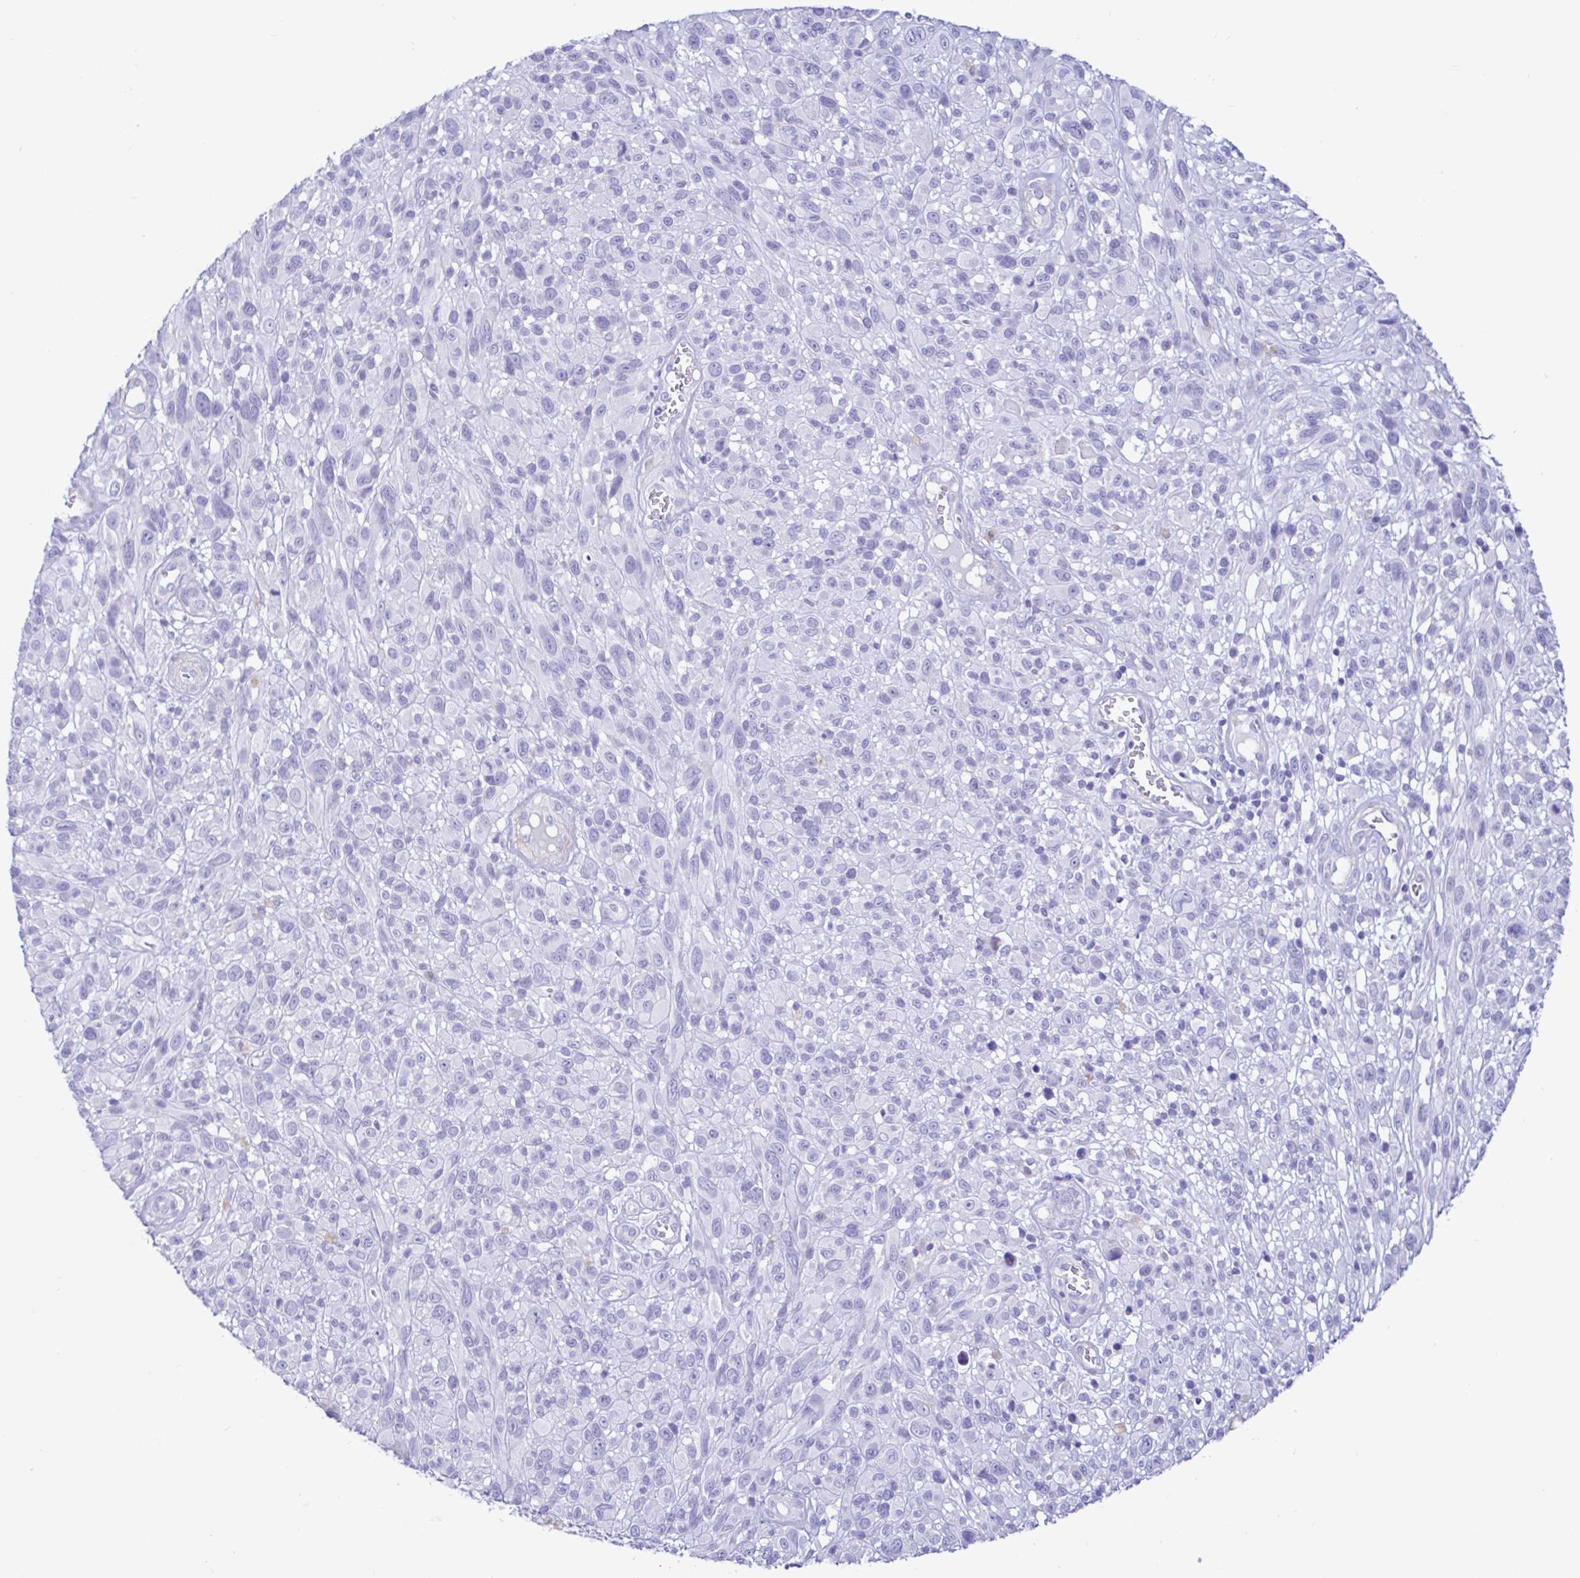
{"staining": {"intensity": "negative", "quantity": "none", "location": "none"}, "tissue": "melanoma", "cell_type": "Tumor cells", "image_type": "cancer", "snomed": [{"axis": "morphology", "description": "Malignant melanoma, NOS"}, {"axis": "topography", "description": "Skin"}], "caption": "Tumor cells show no significant expression in malignant melanoma.", "gene": "NBPF3", "patient": {"sex": "male", "age": 68}}